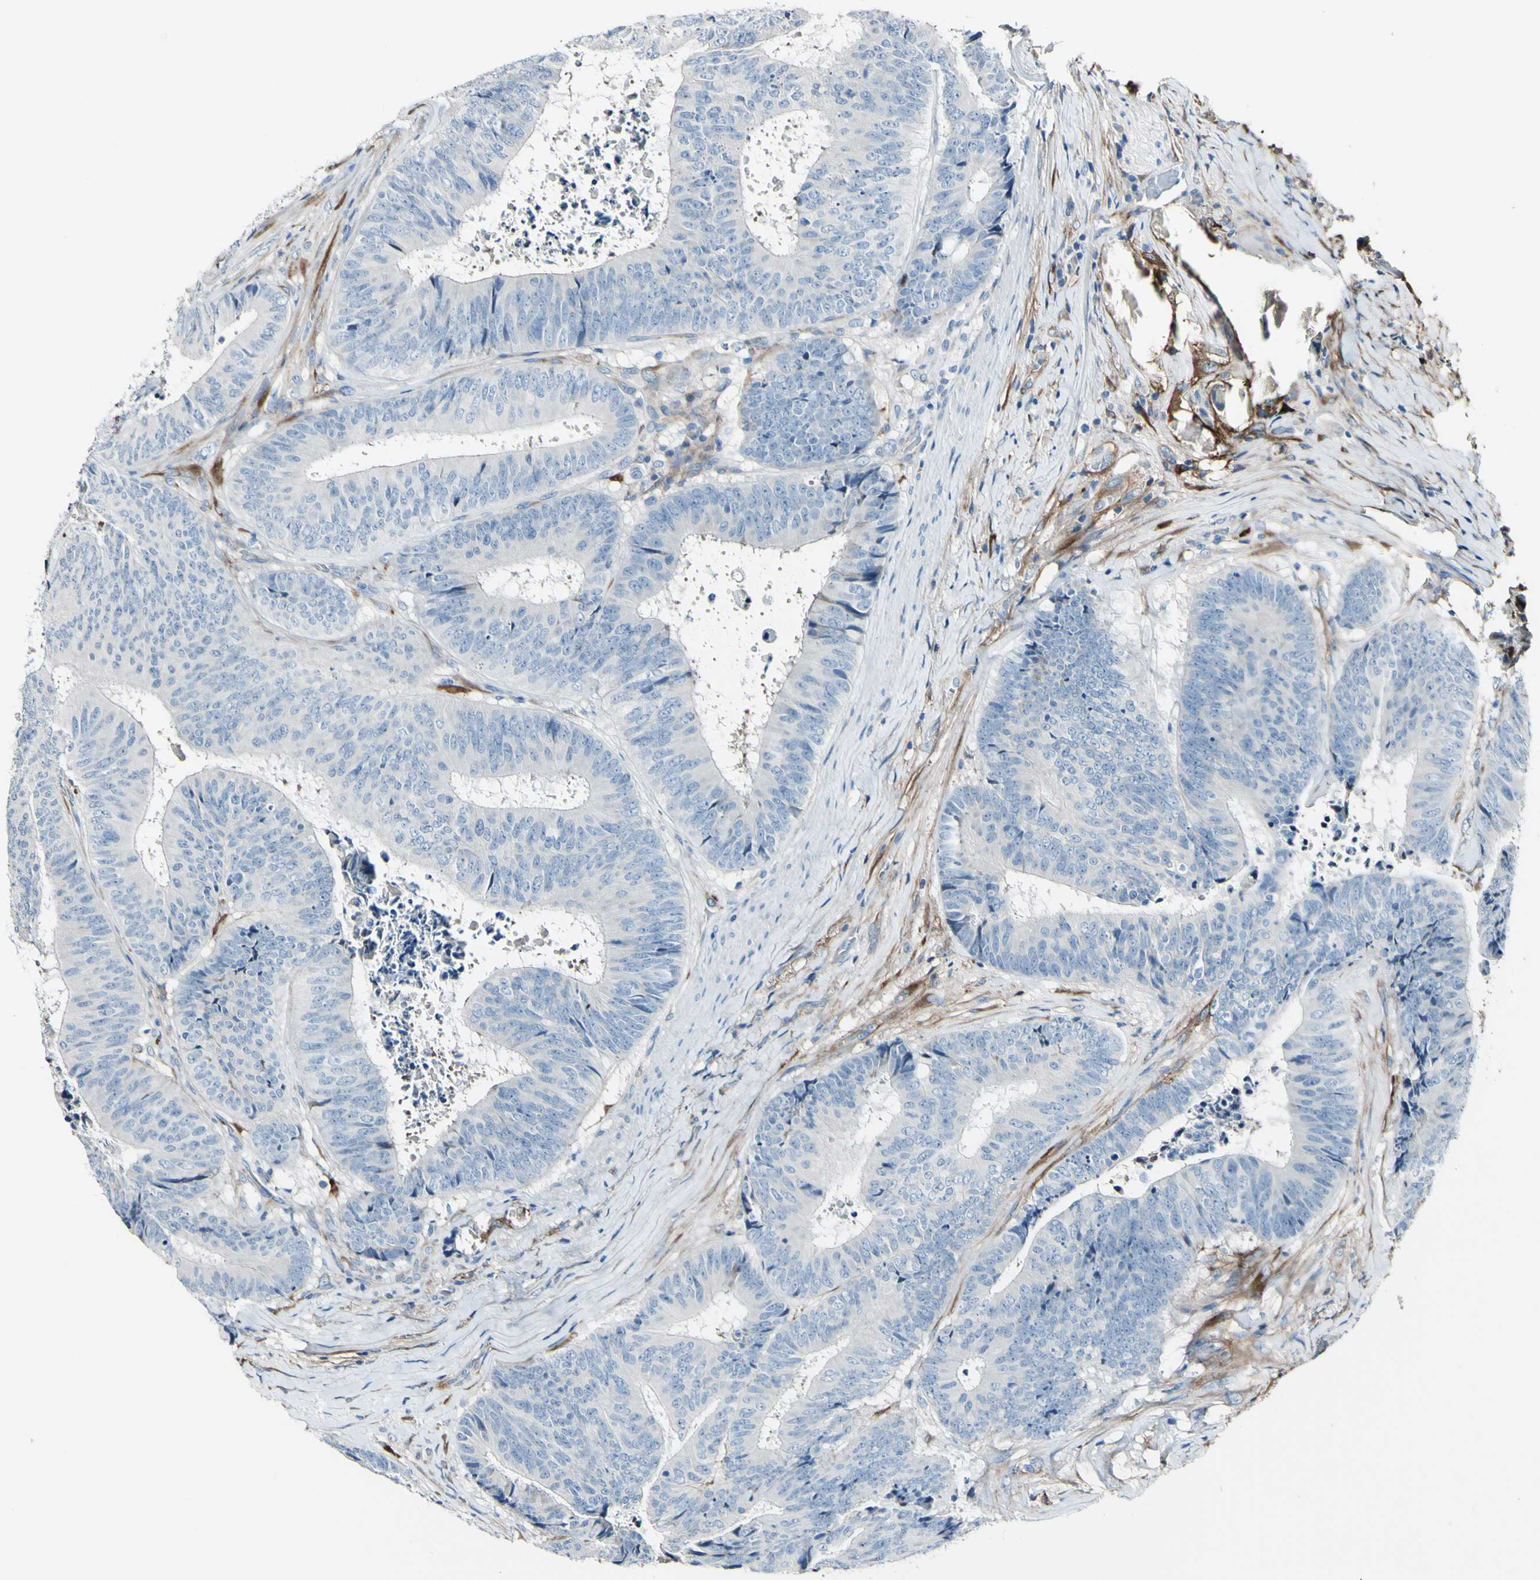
{"staining": {"intensity": "negative", "quantity": "none", "location": "none"}, "tissue": "colorectal cancer", "cell_type": "Tumor cells", "image_type": "cancer", "snomed": [{"axis": "morphology", "description": "Adenocarcinoma, NOS"}, {"axis": "topography", "description": "Rectum"}], "caption": "Immunohistochemical staining of colorectal adenocarcinoma displays no significant staining in tumor cells. (DAB IHC, high magnification).", "gene": "COL6A3", "patient": {"sex": "male", "age": 72}}